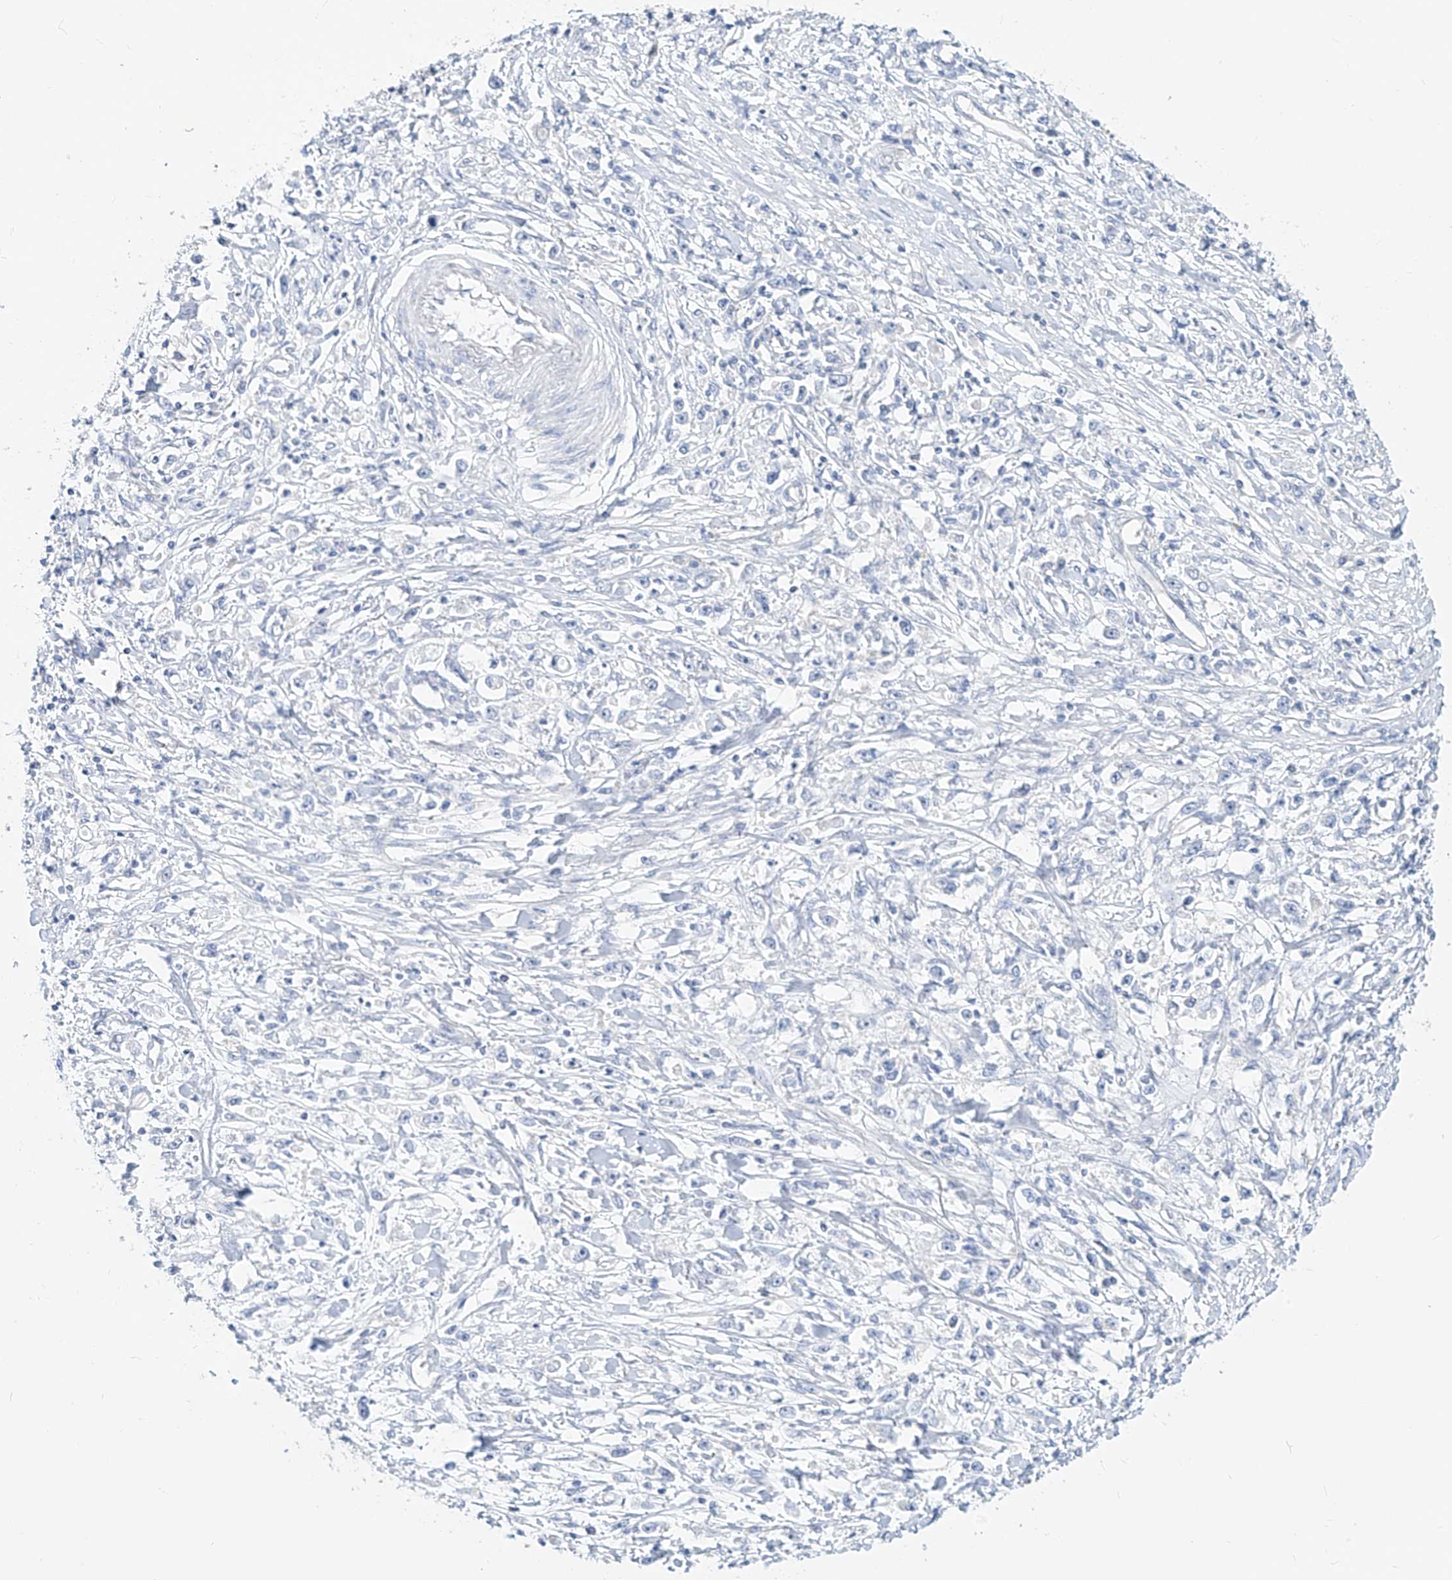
{"staining": {"intensity": "negative", "quantity": "none", "location": "none"}, "tissue": "stomach cancer", "cell_type": "Tumor cells", "image_type": "cancer", "snomed": [{"axis": "morphology", "description": "Adenocarcinoma, NOS"}, {"axis": "topography", "description": "Stomach"}], "caption": "IHC image of human stomach cancer (adenocarcinoma) stained for a protein (brown), which shows no staining in tumor cells.", "gene": "ZZEF1", "patient": {"sex": "female", "age": 59}}